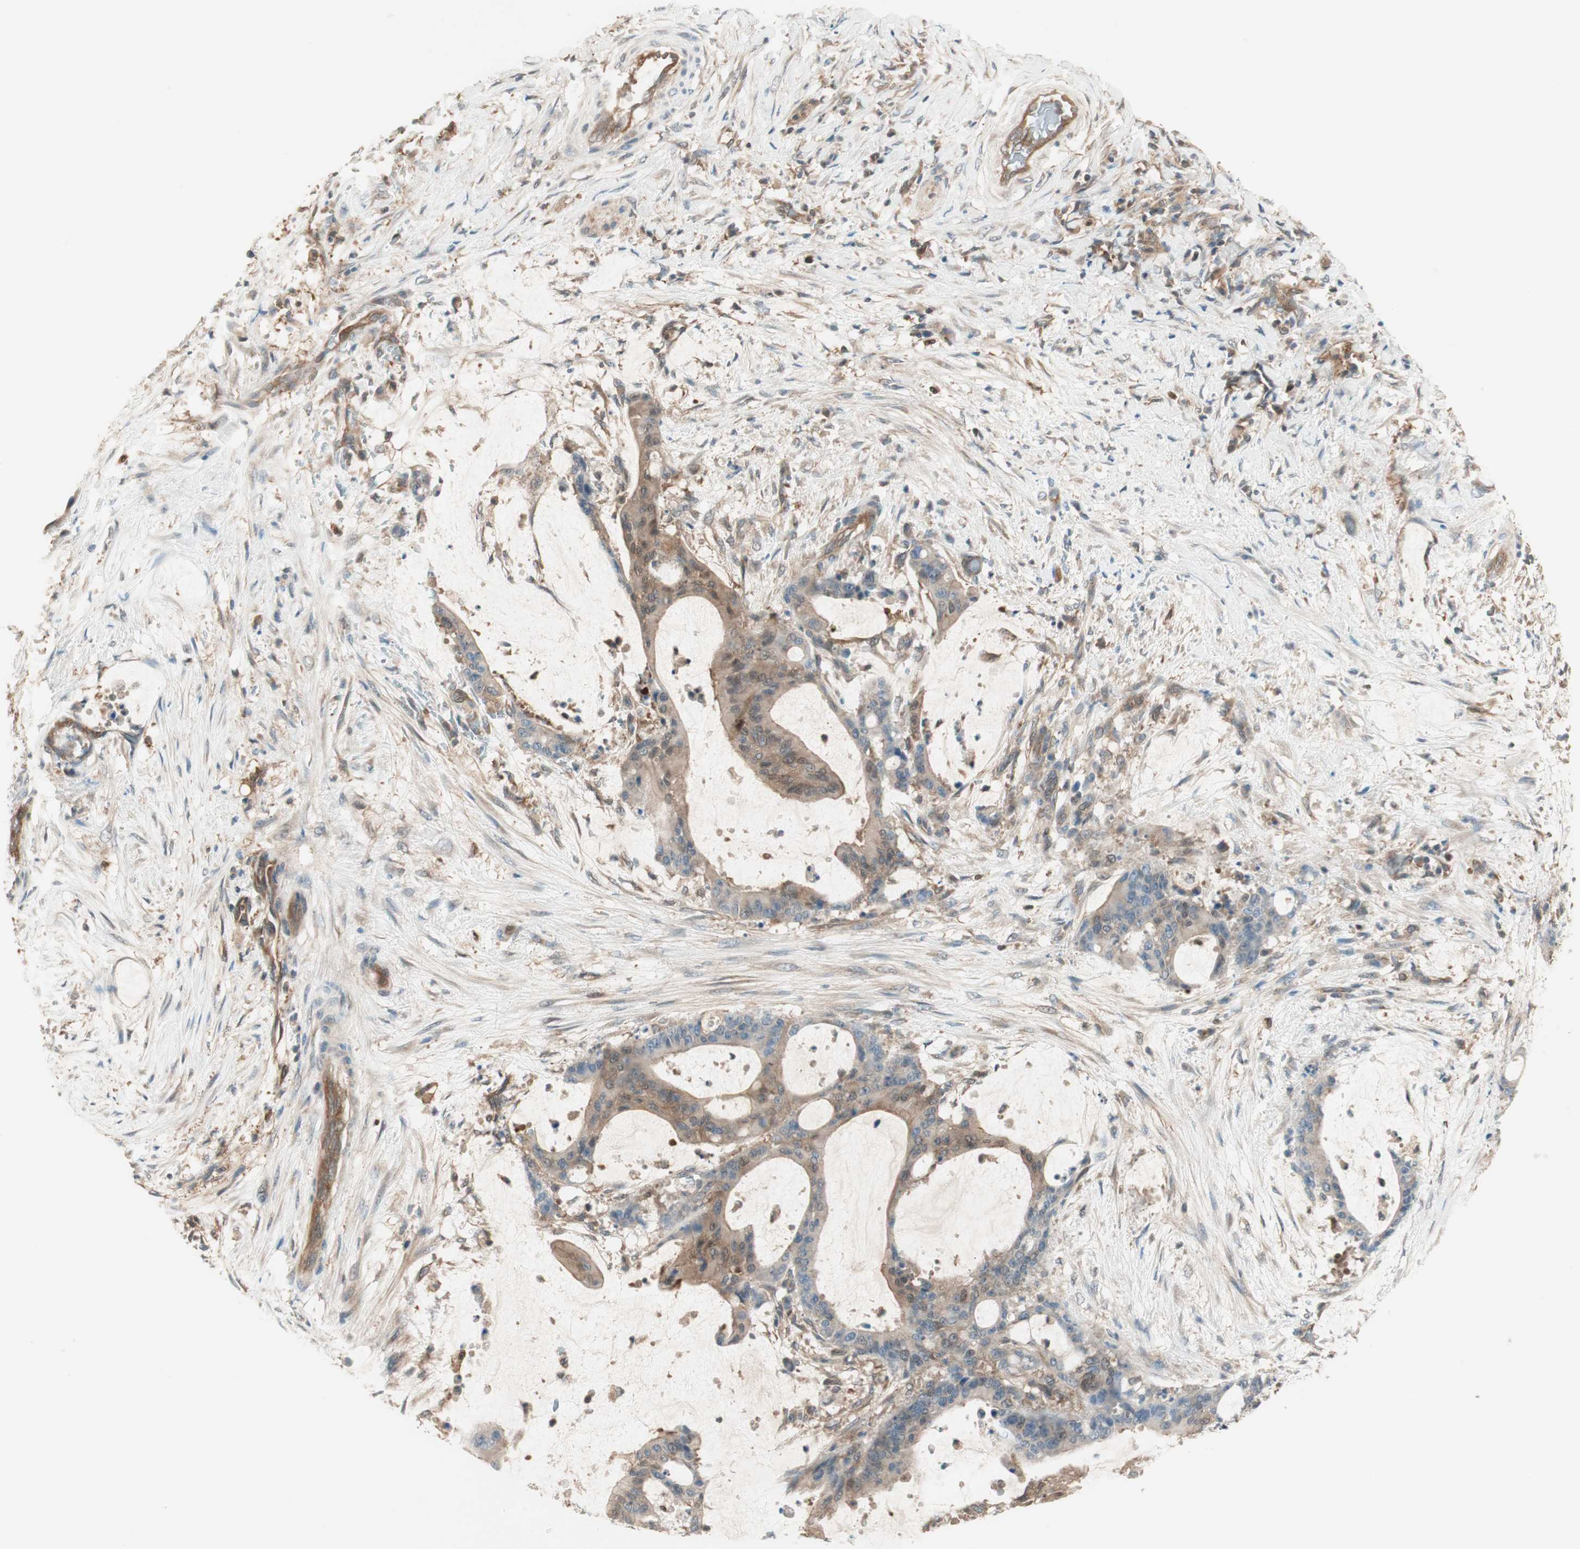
{"staining": {"intensity": "moderate", "quantity": "25%-75%", "location": "cytoplasmic/membranous"}, "tissue": "liver cancer", "cell_type": "Tumor cells", "image_type": "cancer", "snomed": [{"axis": "morphology", "description": "Cholangiocarcinoma"}, {"axis": "topography", "description": "Liver"}], "caption": "Immunohistochemistry (IHC) image of neoplastic tissue: liver cancer stained using IHC shows medium levels of moderate protein expression localized specifically in the cytoplasmic/membranous of tumor cells, appearing as a cytoplasmic/membranous brown color.", "gene": "GALT", "patient": {"sex": "female", "age": 73}}